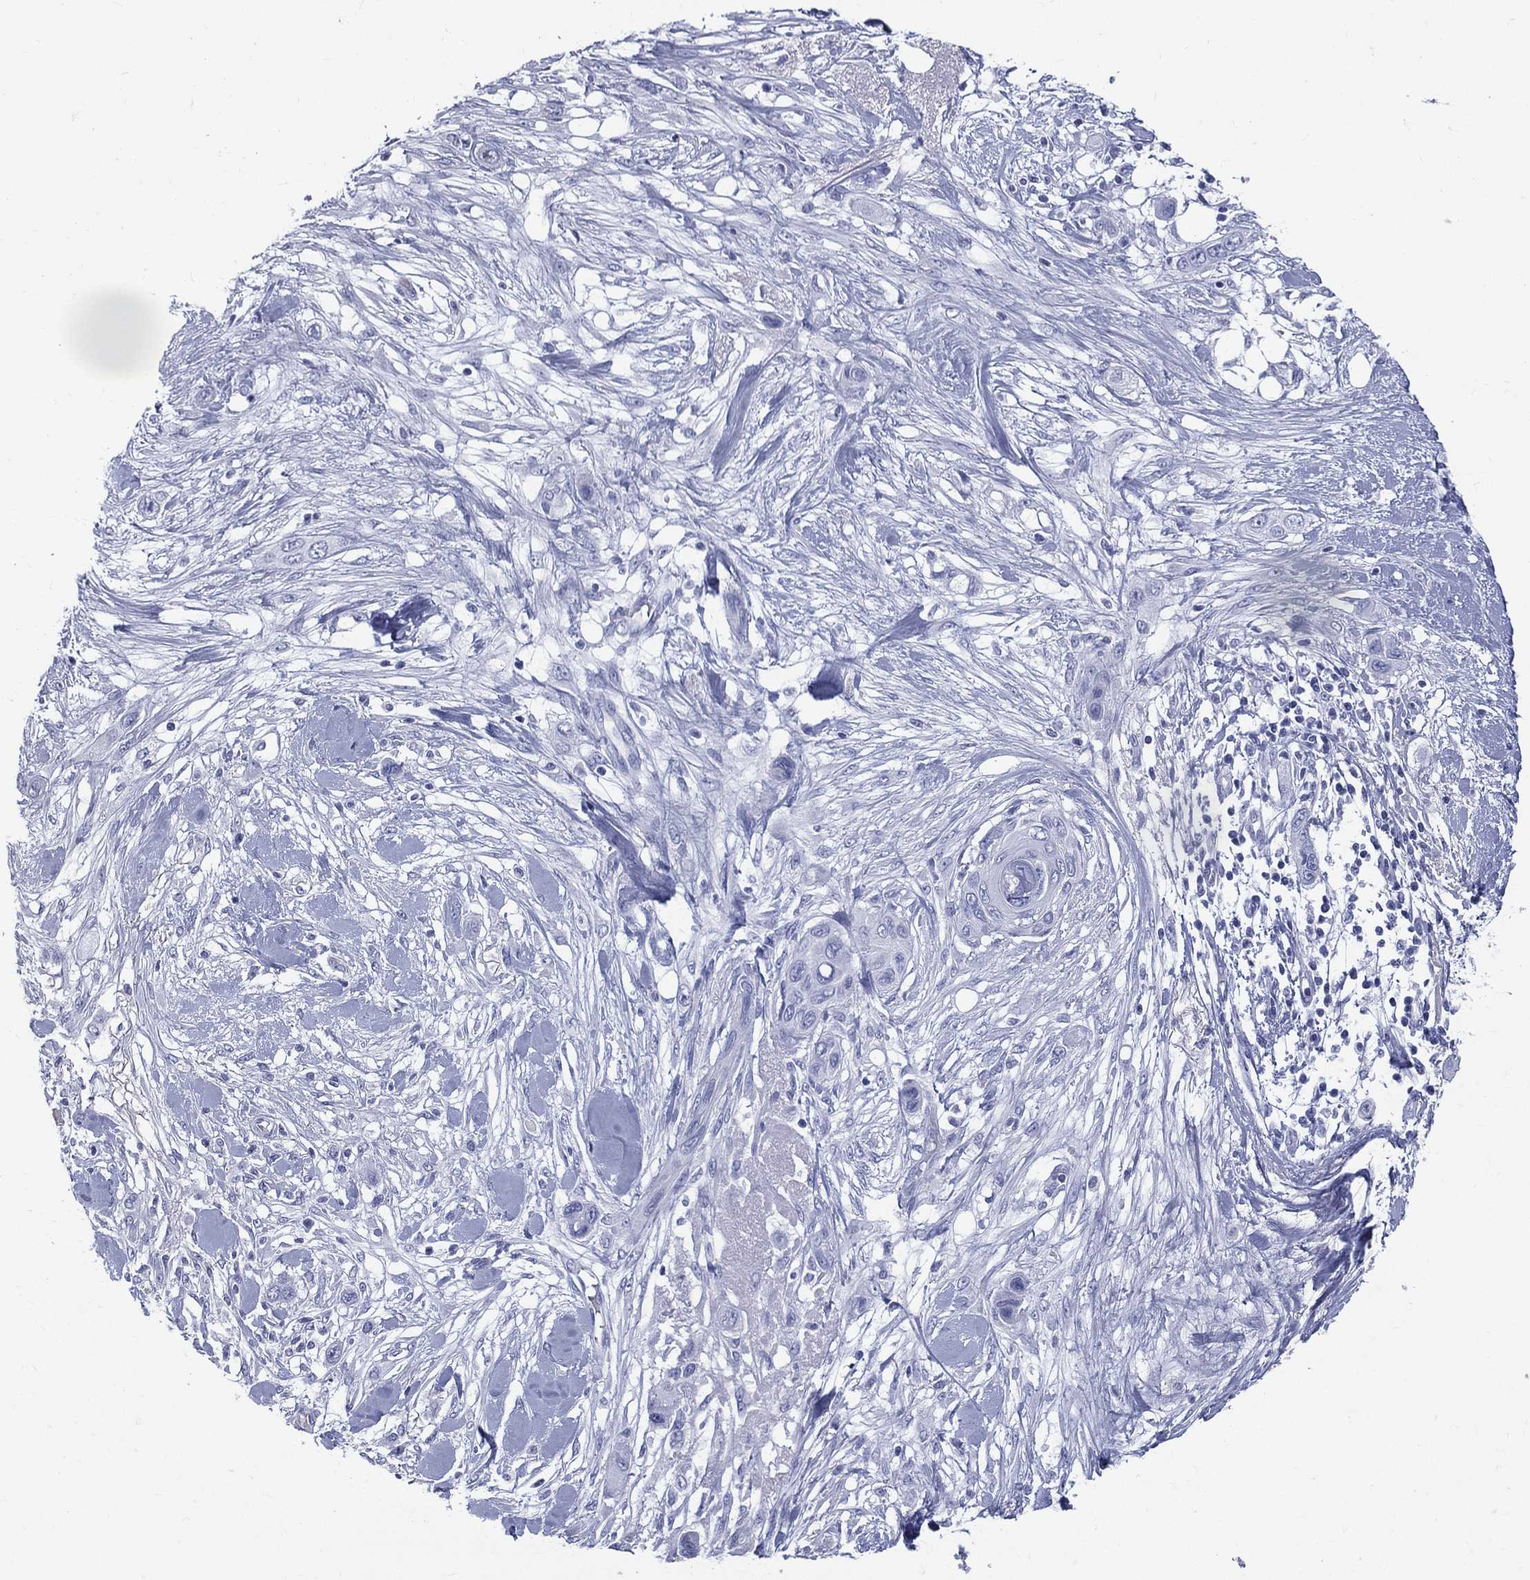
{"staining": {"intensity": "negative", "quantity": "none", "location": "none"}, "tissue": "skin cancer", "cell_type": "Tumor cells", "image_type": "cancer", "snomed": [{"axis": "morphology", "description": "Squamous cell carcinoma, NOS"}, {"axis": "topography", "description": "Skin"}], "caption": "Skin cancer was stained to show a protein in brown. There is no significant positivity in tumor cells.", "gene": "ETNPPL", "patient": {"sex": "male", "age": 79}}